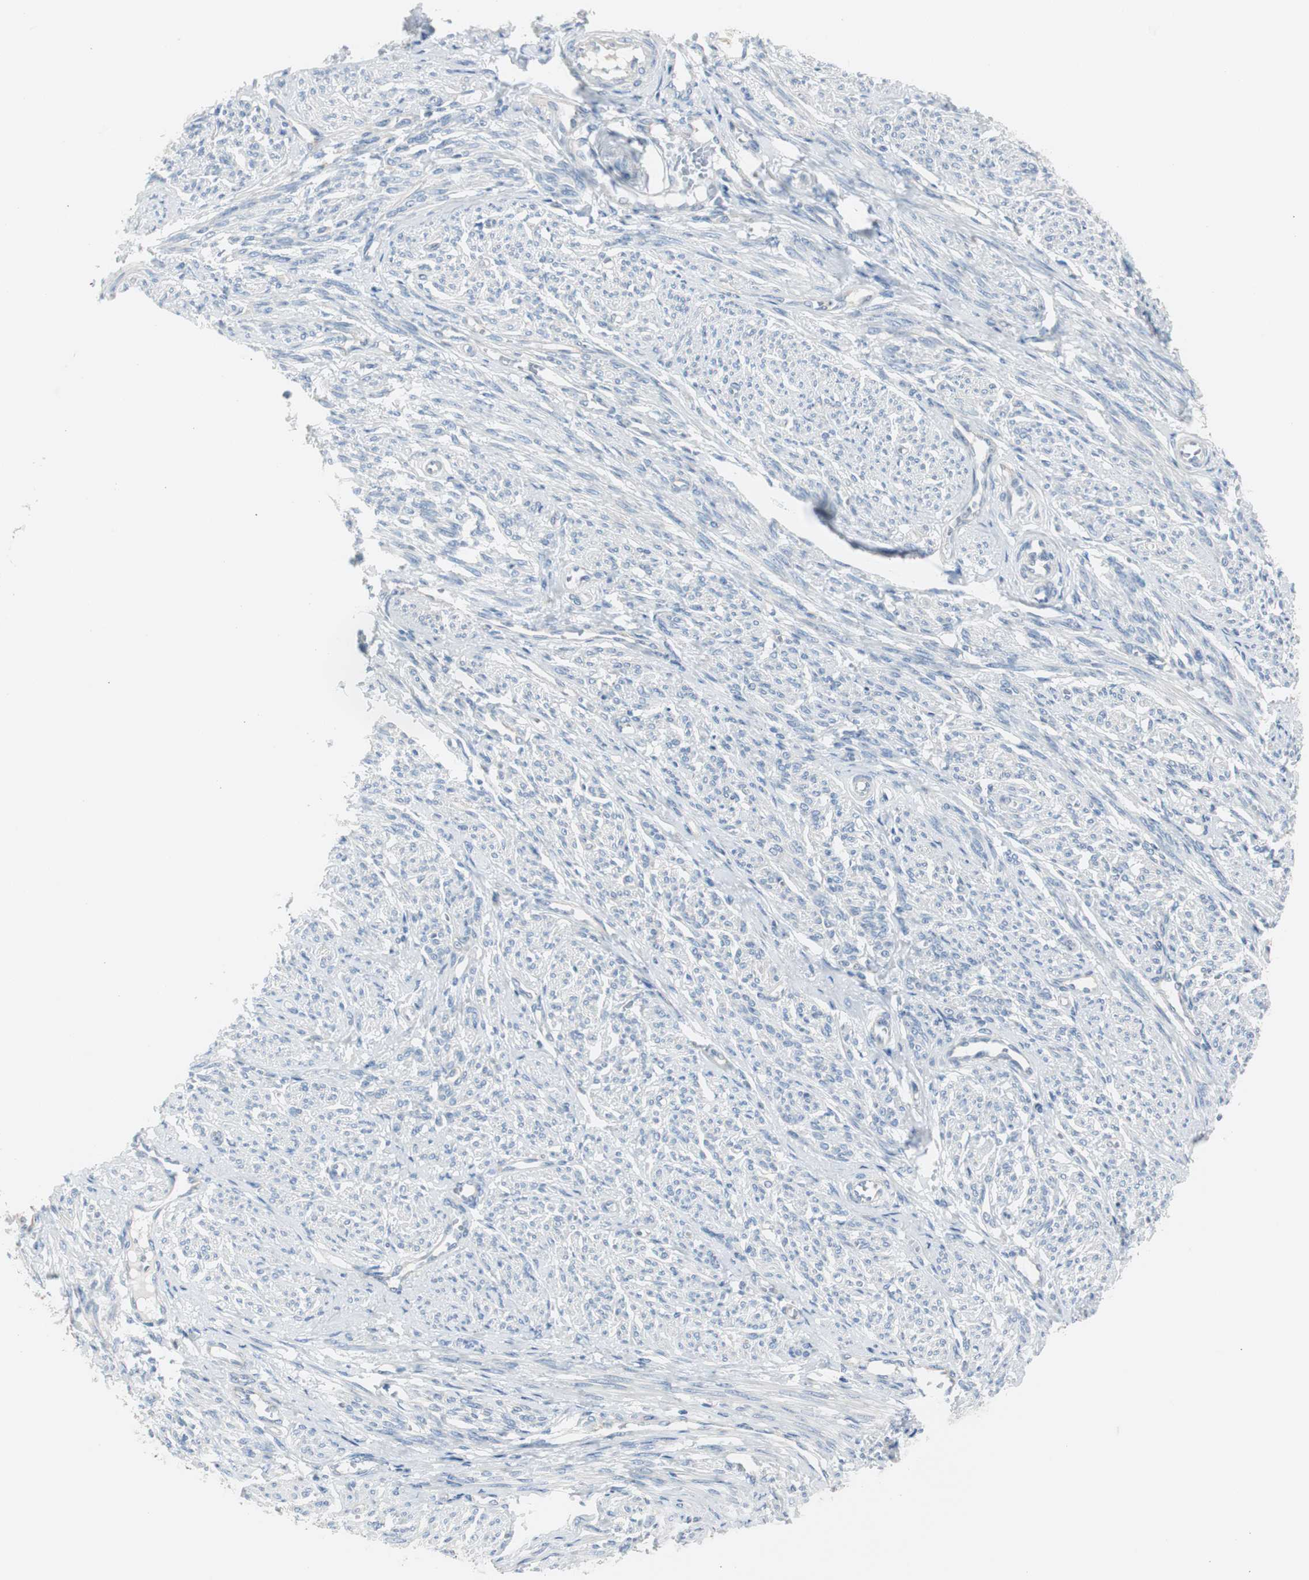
{"staining": {"intensity": "negative", "quantity": "none", "location": "none"}, "tissue": "smooth muscle", "cell_type": "Smooth muscle cells", "image_type": "normal", "snomed": [{"axis": "morphology", "description": "Normal tissue, NOS"}, {"axis": "topography", "description": "Smooth muscle"}], "caption": "Image shows no protein staining in smooth muscle cells of normal smooth muscle. Brightfield microscopy of immunohistochemistry stained with DAB (brown) and hematoxylin (blue), captured at high magnification.", "gene": "RPS12", "patient": {"sex": "female", "age": 65}}